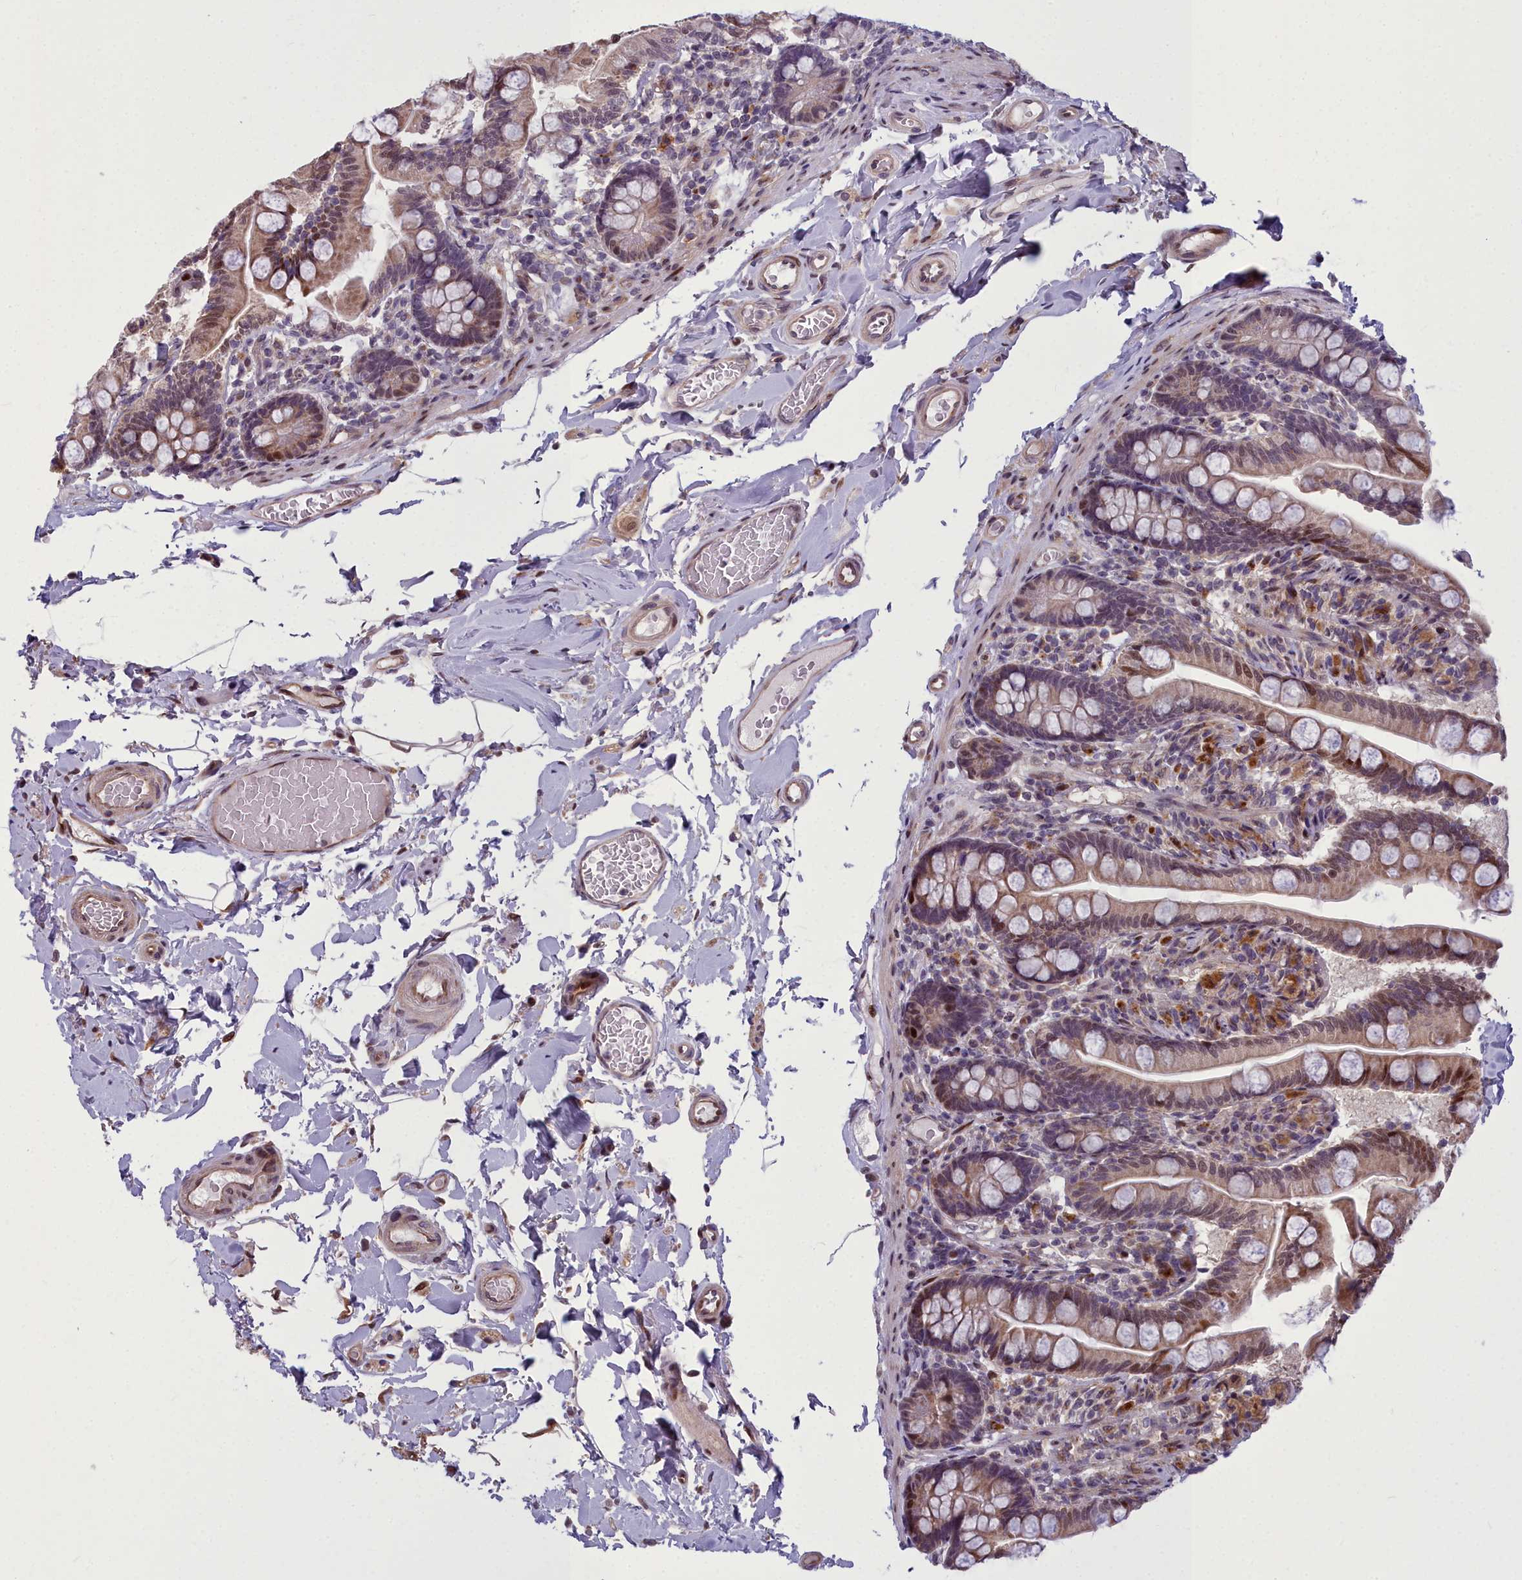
{"staining": {"intensity": "moderate", "quantity": ">75%", "location": "cytoplasmic/membranous,nuclear"}, "tissue": "small intestine", "cell_type": "Glandular cells", "image_type": "normal", "snomed": [{"axis": "morphology", "description": "Normal tissue, NOS"}, {"axis": "topography", "description": "Small intestine"}], "caption": "IHC micrograph of unremarkable human small intestine stained for a protein (brown), which shows medium levels of moderate cytoplasmic/membranous,nuclear positivity in approximately >75% of glandular cells.", "gene": "AP1M1", "patient": {"sex": "female", "age": 64}}